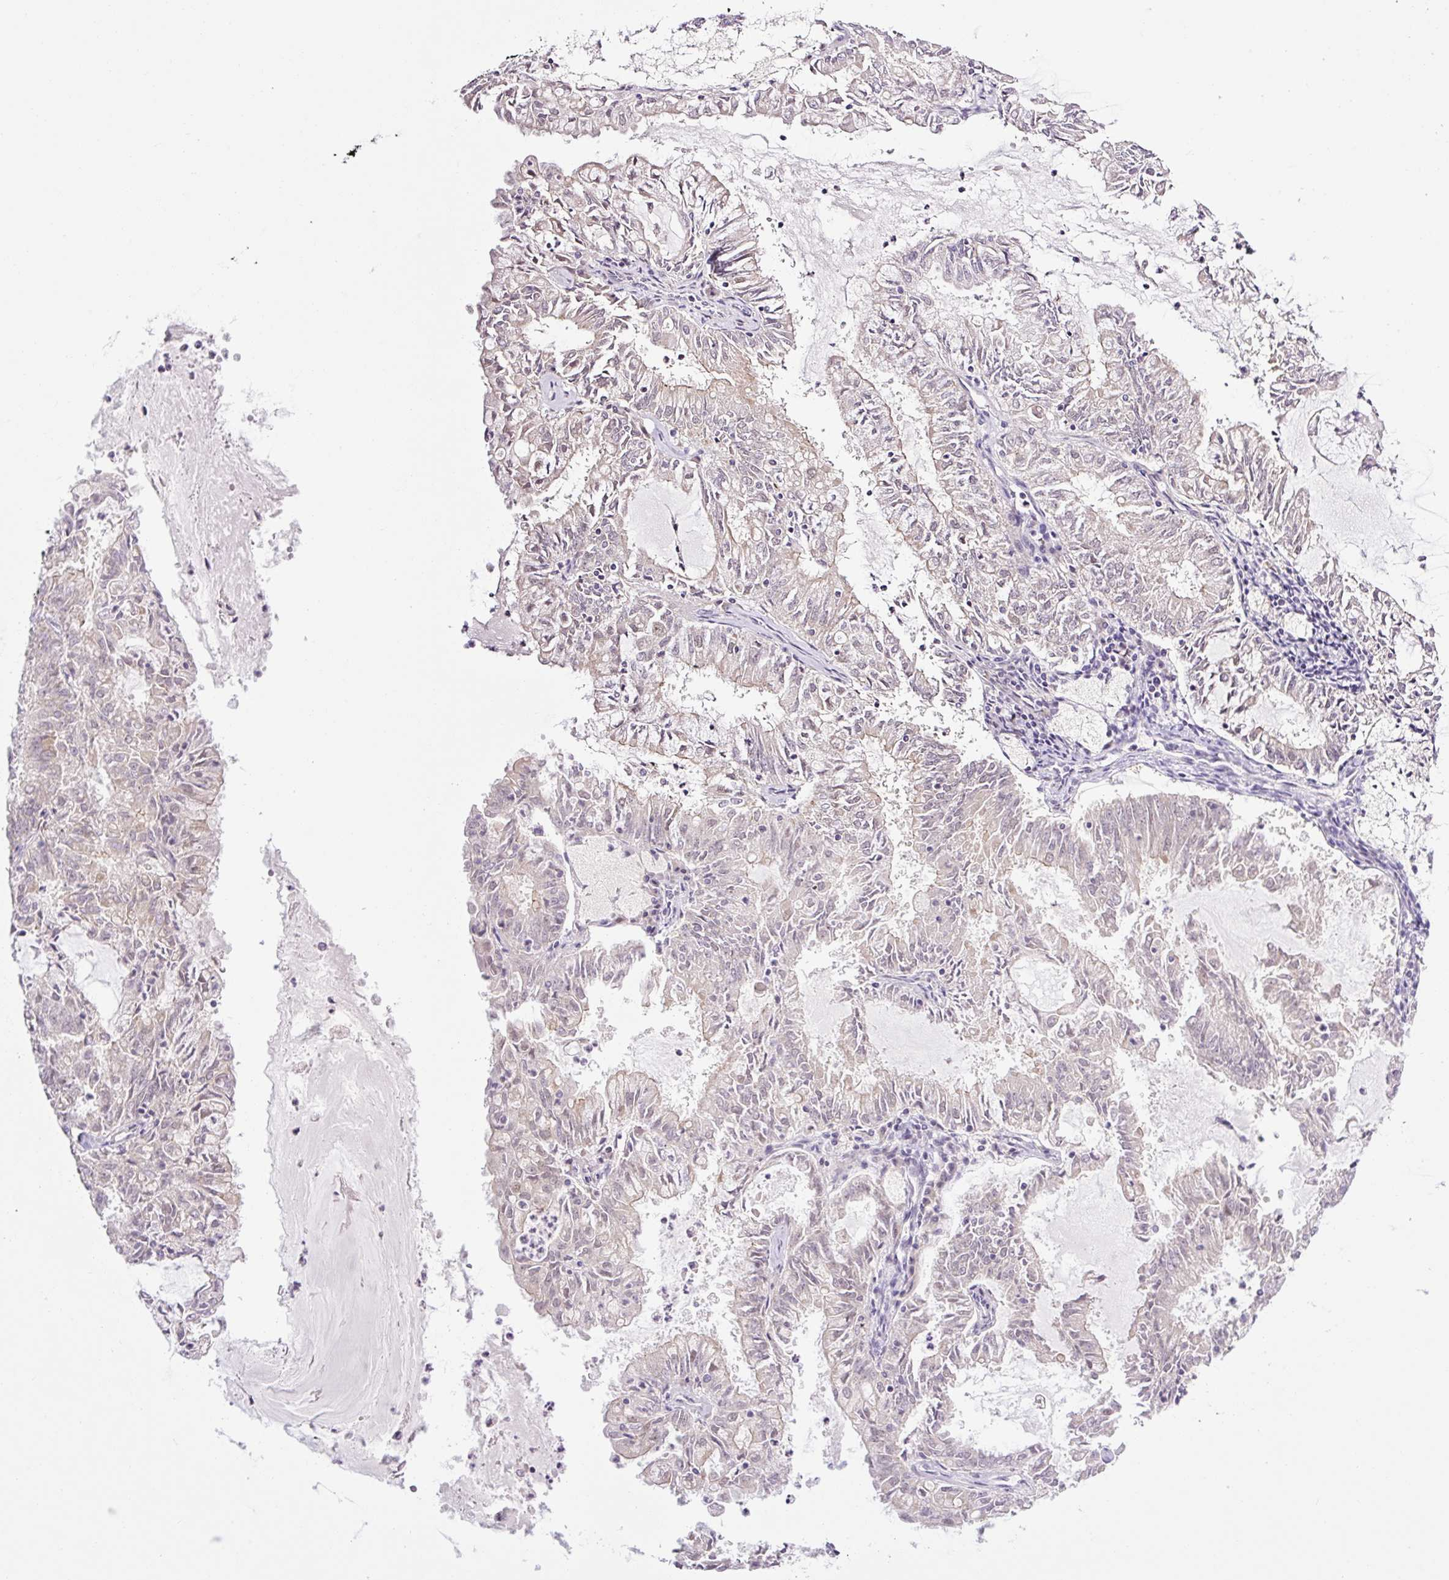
{"staining": {"intensity": "negative", "quantity": "none", "location": "none"}, "tissue": "endometrial cancer", "cell_type": "Tumor cells", "image_type": "cancer", "snomed": [{"axis": "morphology", "description": "Adenocarcinoma, NOS"}, {"axis": "topography", "description": "Endometrium"}], "caption": "High power microscopy image of an immunohistochemistry image of endometrial adenocarcinoma, revealing no significant staining in tumor cells.", "gene": "ICE1", "patient": {"sex": "female", "age": 57}}